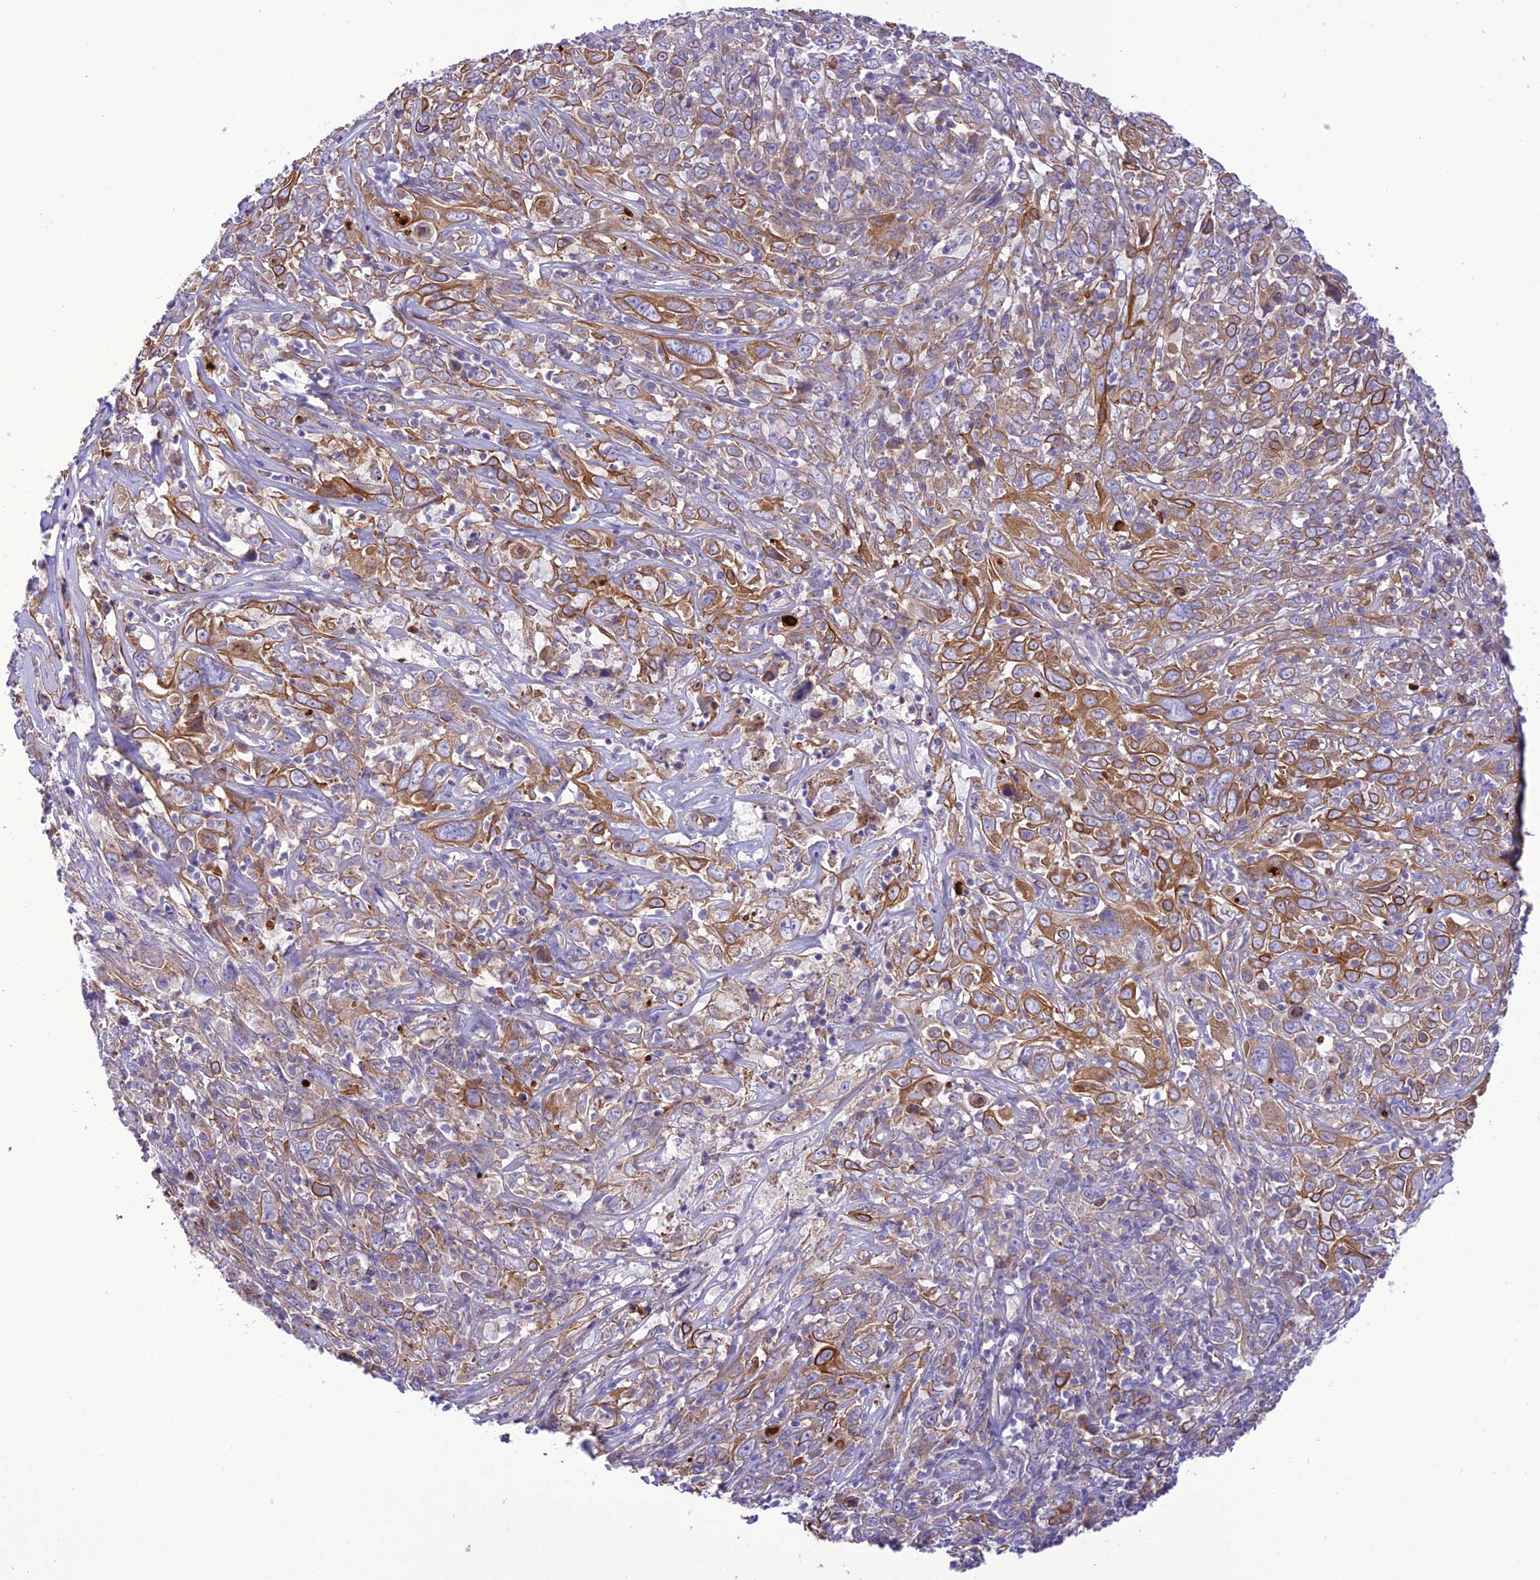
{"staining": {"intensity": "moderate", "quantity": "25%-75%", "location": "cytoplasmic/membranous"}, "tissue": "cervical cancer", "cell_type": "Tumor cells", "image_type": "cancer", "snomed": [{"axis": "morphology", "description": "Squamous cell carcinoma, NOS"}, {"axis": "topography", "description": "Cervix"}], "caption": "Squamous cell carcinoma (cervical) tissue demonstrates moderate cytoplasmic/membranous expression in about 25%-75% of tumor cells, visualized by immunohistochemistry.", "gene": "JMY", "patient": {"sex": "female", "age": 46}}